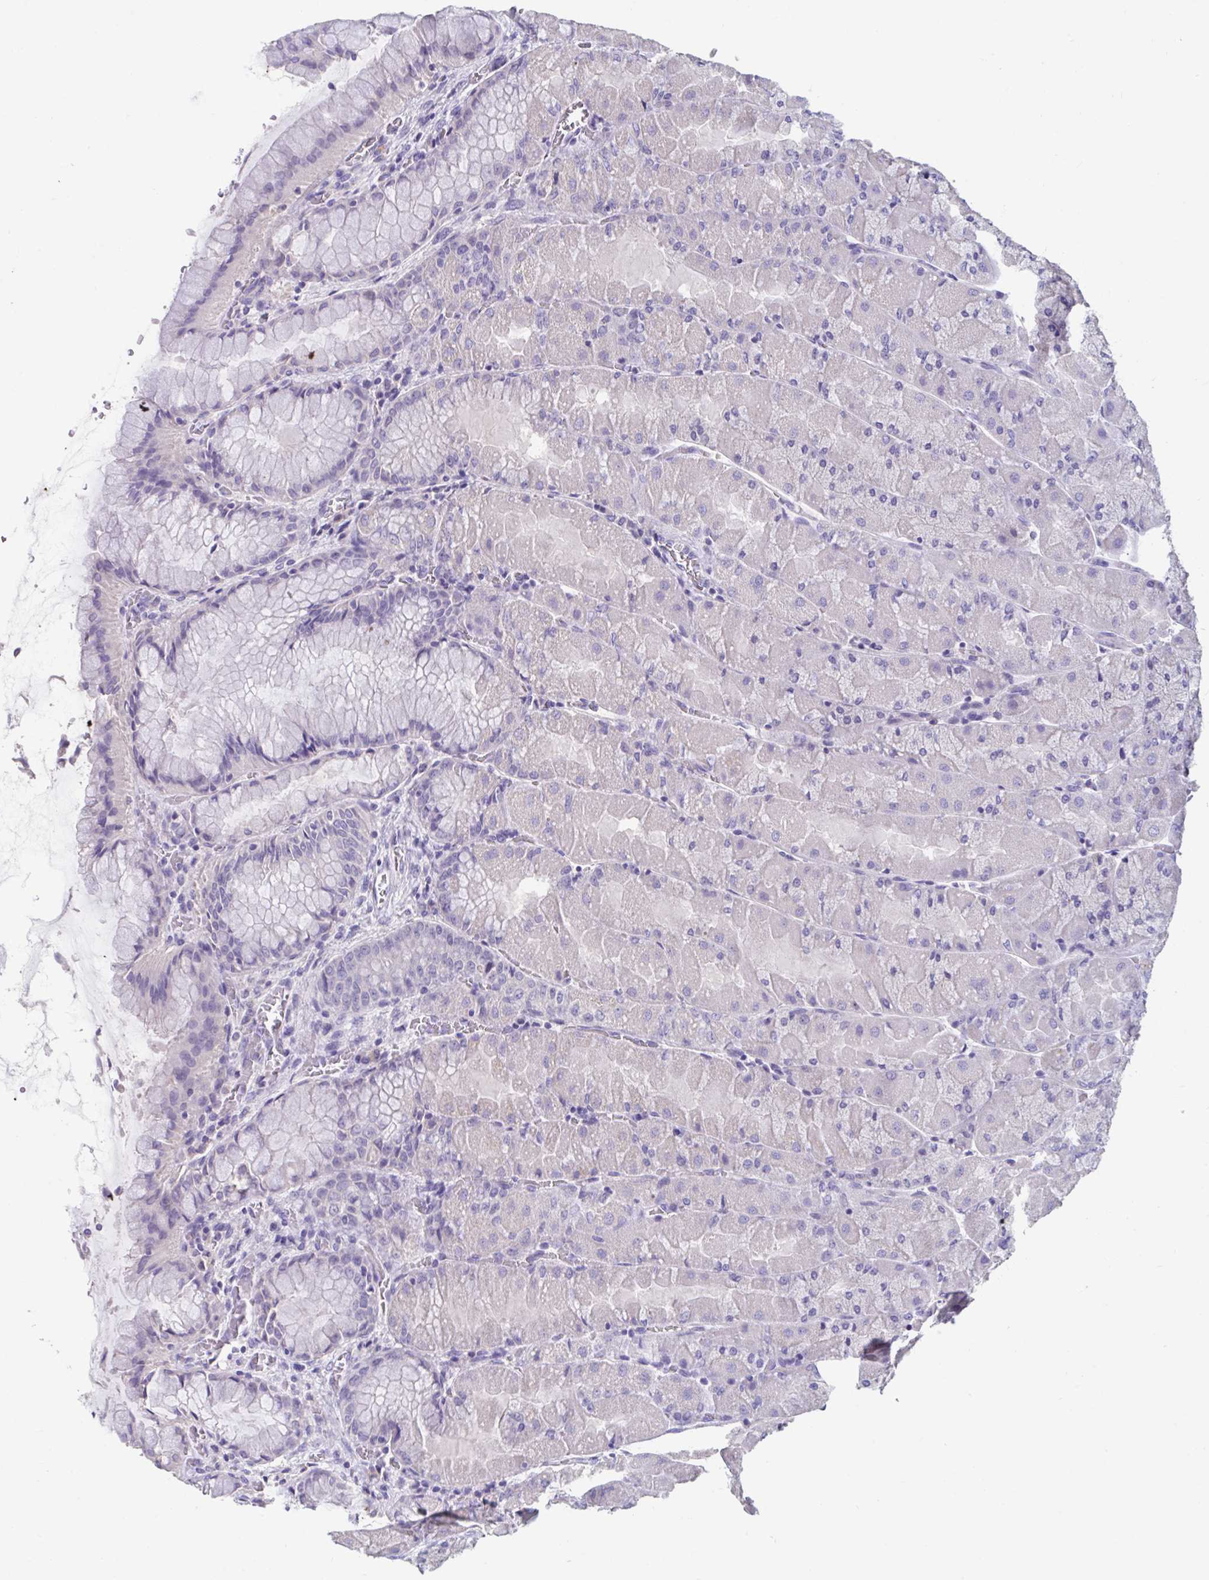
{"staining": {"intensity": "negative", "quantity": "none", "location": "none"}, "tissue": "stomach", "cell_type": "Glandular cells", "image_type": "normal", "snomed": [{"axis": "morphology", "description": "Normal tissue, NOS"}, {"axis": "topography", "description": "Stomach"}], "caption": "This histopathology image is of normal stomach stained with immunohistochemistry (IHC) to label a protein in brown with the nuclei are counter-stained blue. There is no positivity in glandular cells.", "gene": "GPR162", "patient": {"sex": "female", "age": 61}}